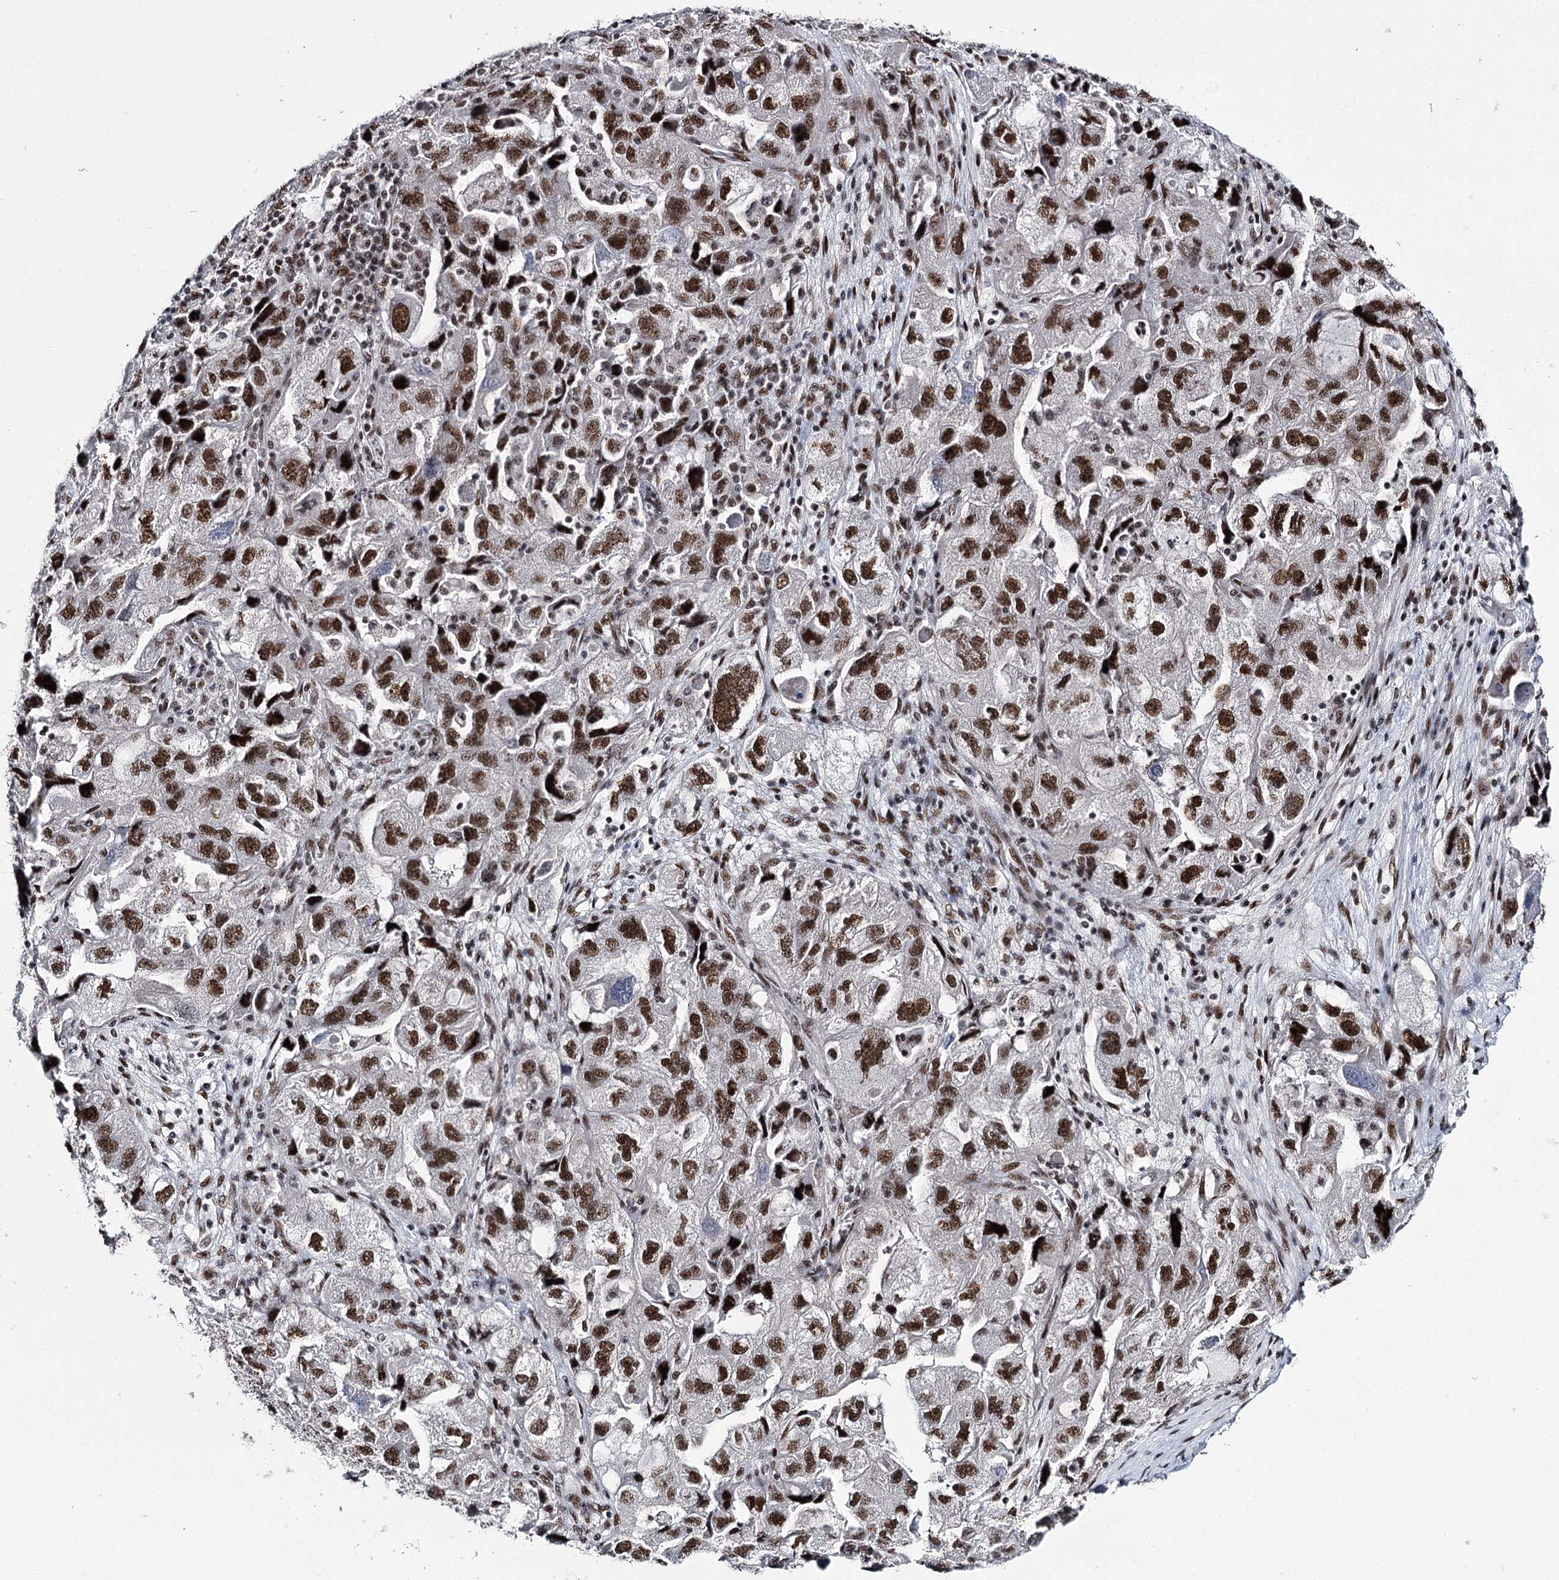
{"staining": {"intensity": "strong", "quantity": ">75%", "location": "nuclear"}, "tissue": "ovarian cancer", "cell_type": "Tumor cells", "image_type": "cancer", "snomed": [{"axis": "morphology", "description": "Carcinoma, NOS"}, {"axis": "morphology", "description": "Cystadenocarcinoma, serous, NOS"}, {"axis": "topography", "description": "Ovary"}], "caption": "Serous cystadenocarcinoma (ovarian) tissue reveals strong nuclear expression in approximately >75% of tumor cells", "gene": "SCAF8", "patient": {"sex": "female", "age": 69}}